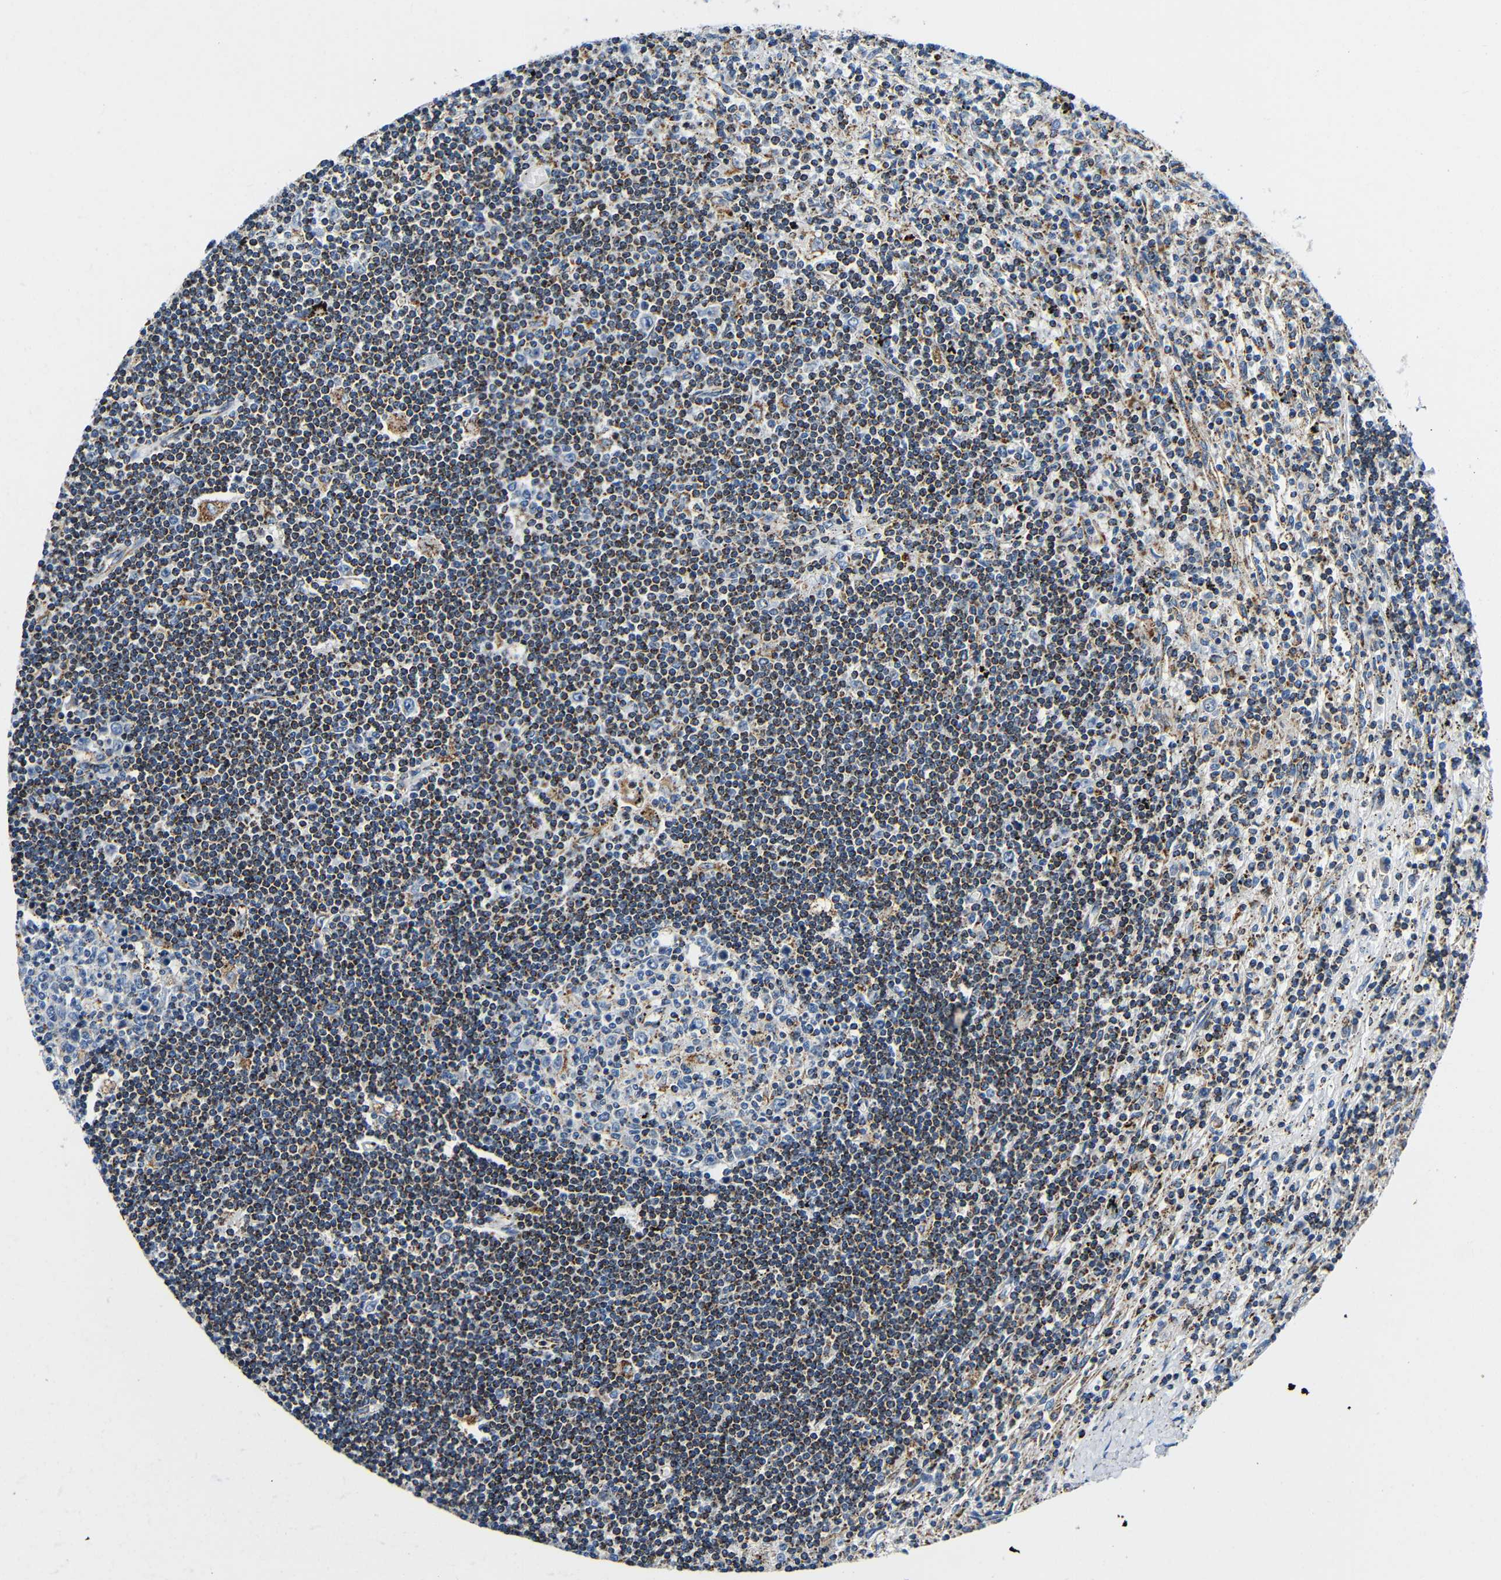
{"staining": {"intensity": "moderate", "quantity": "25%-75%", "location": "cytoplasmic/membranous"}, "tissue": "lymphoma", "cell_type": "Tumor cells", "image_type": "cancer", "snomed": [{"axis": "morphology", "description": "Malignant lymphoma, non-Hodgkin's type, Low grade"}, {"axis": "topography", "description": "Spleen"}], "caption": "Protein staining demonstrates moderate cytoplasmic/membranous expression in about 25%-75% of tumor cells in malignant lymphoma, non-Hodgkin's type (low-grade). Using DAB (3,3'-diaminobenzidine) (brown) and hematoxylin (blue) stains, captured at high magnification using brightfield microscopy.", "gene": "GALNT18", "patient": {"sex": "male", "age": 76}}